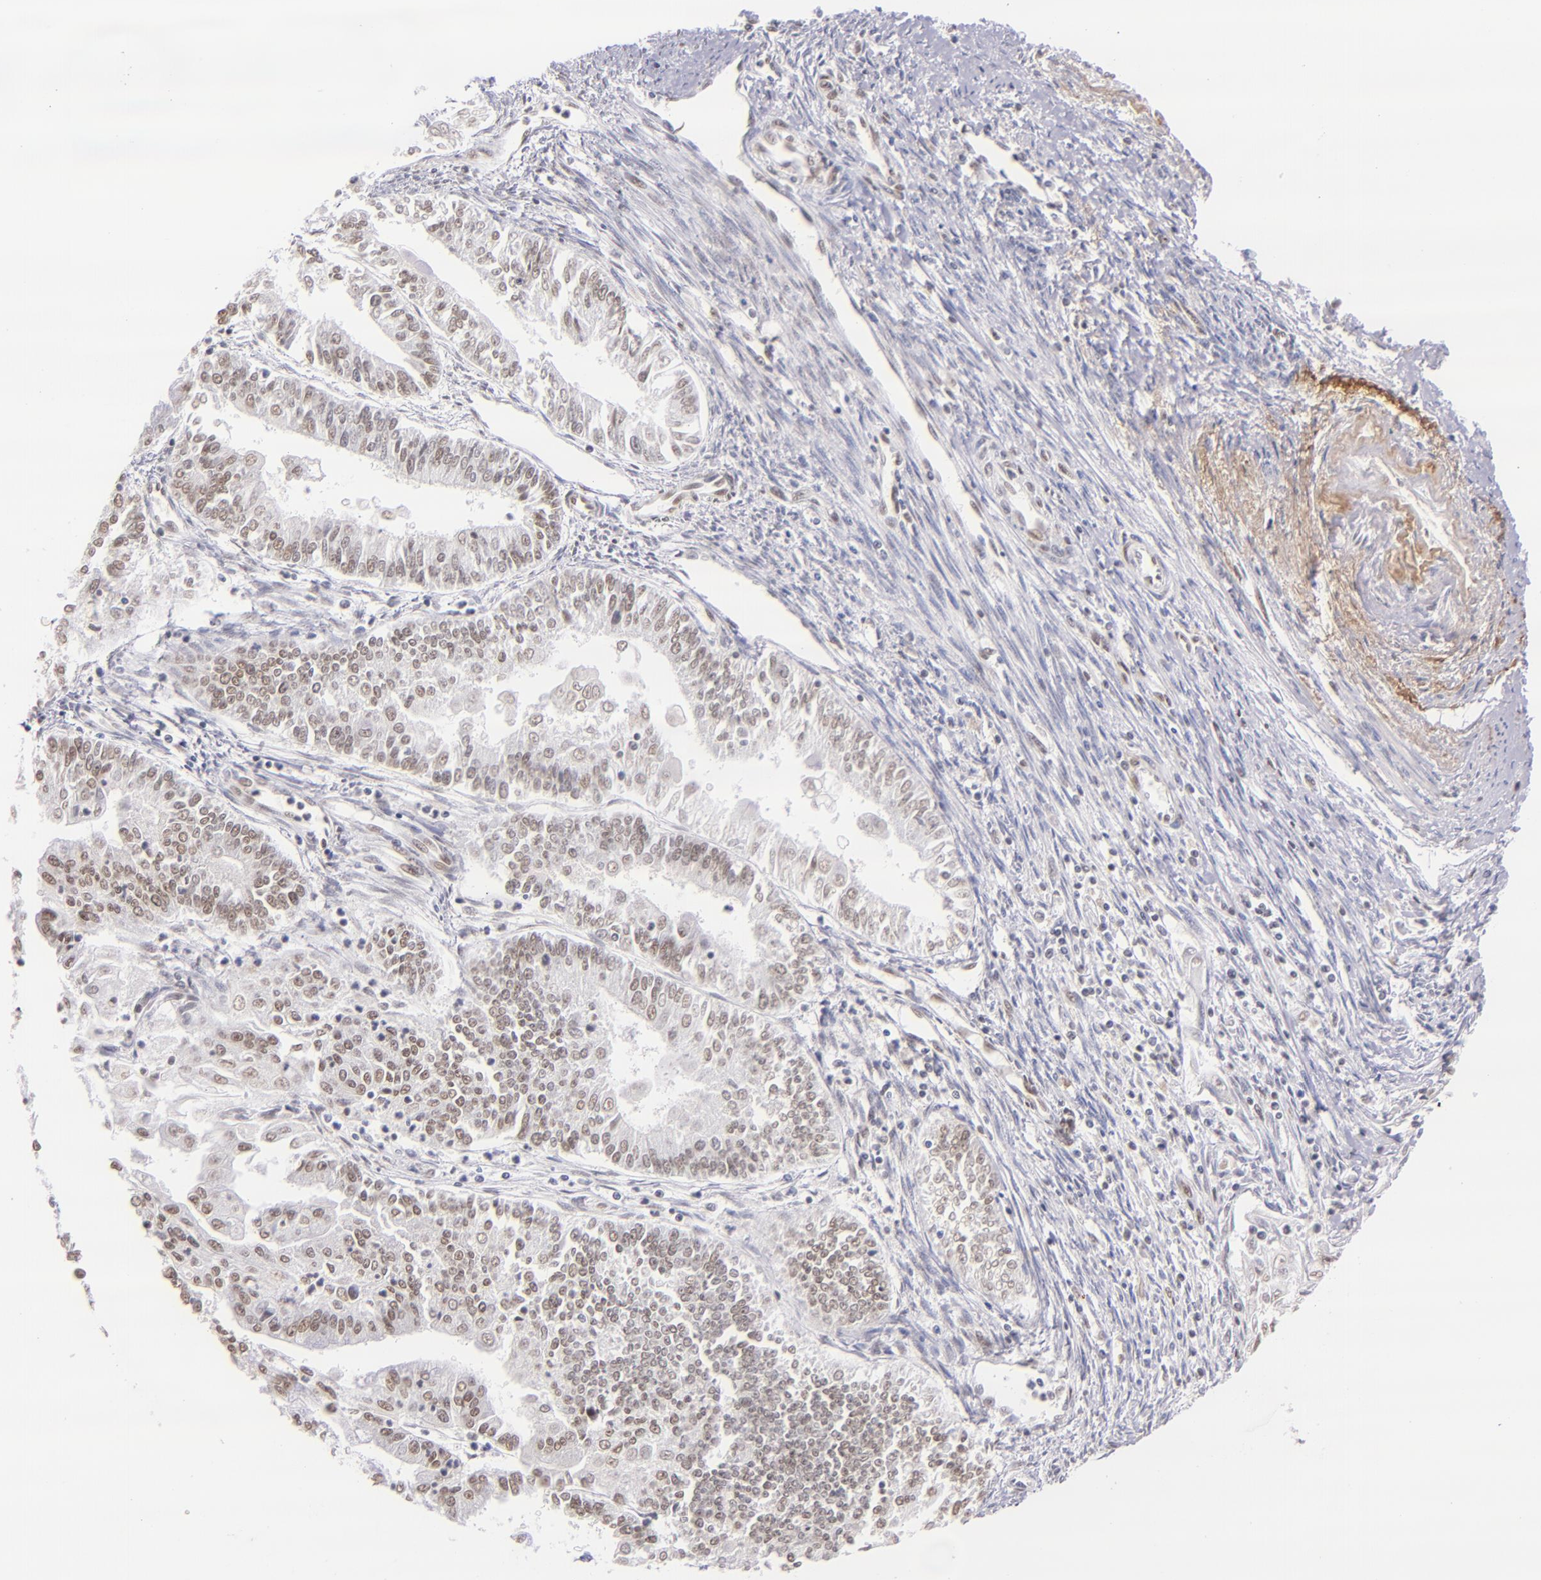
{"staining": {"intensity": "weak", "quantity": ">75%", "location": "nuclear"}, "tissue": "endometrial cancer", "cell_type": "Tumor cells", "image_type": "cancer", "snomed": [{"axis": "morphology", "description": "Adenocarcinoma, NOS"}, {"axis": "topography", "description": "Endometrium"}], "caption": "A low amount of weak nuclear staining is identified in about >75% of tumor cells in endometrial cancer tissue.", "gene": "ZNF148", "patient": {"sex": "female", "age": 75}}